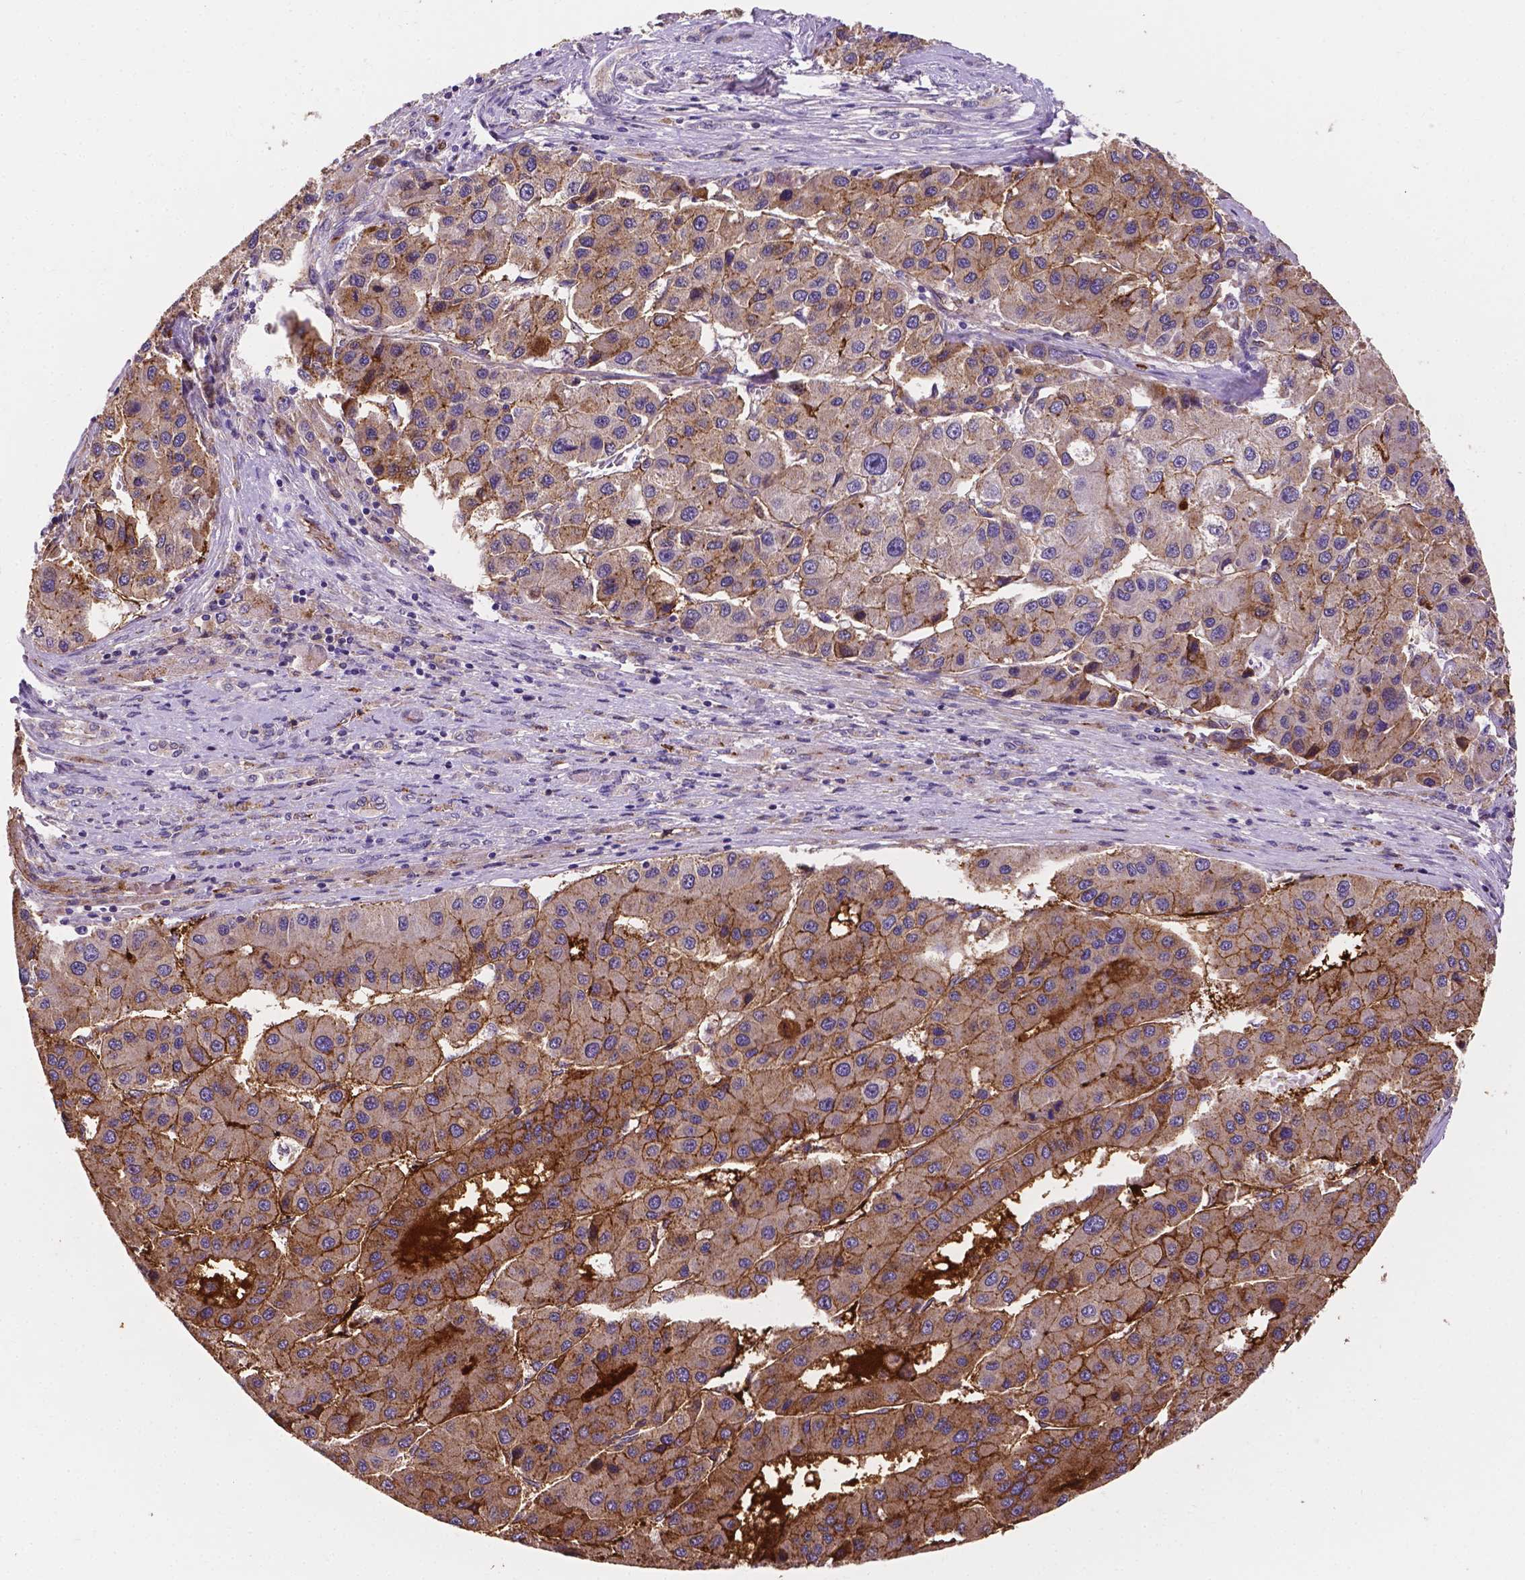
{"staining": {"intensity": "moderate", "quantity": "25%-75%", "location": "cytoplasmic/membranous"}, "tissue": "liver cancer", "cell_type": "Tumor cells", "image_type": "cancer", "snomed": [{"axis": "morphology", "description": "Carcinoma, Hepatocellular, NOS"}, {"axis": "topography", "description": "Liver"}], "caption": "A photomicrograph of hepatocellular carcinoma (liver) stained for a protein demonstrates moderate cytoplasmic/membranous brown staining in tumor cells. The protein of interest is shown in brown color, while the nuclei are stained blue.", "gene": "APOE", "patient": {"sex": "male", "age": 73}}